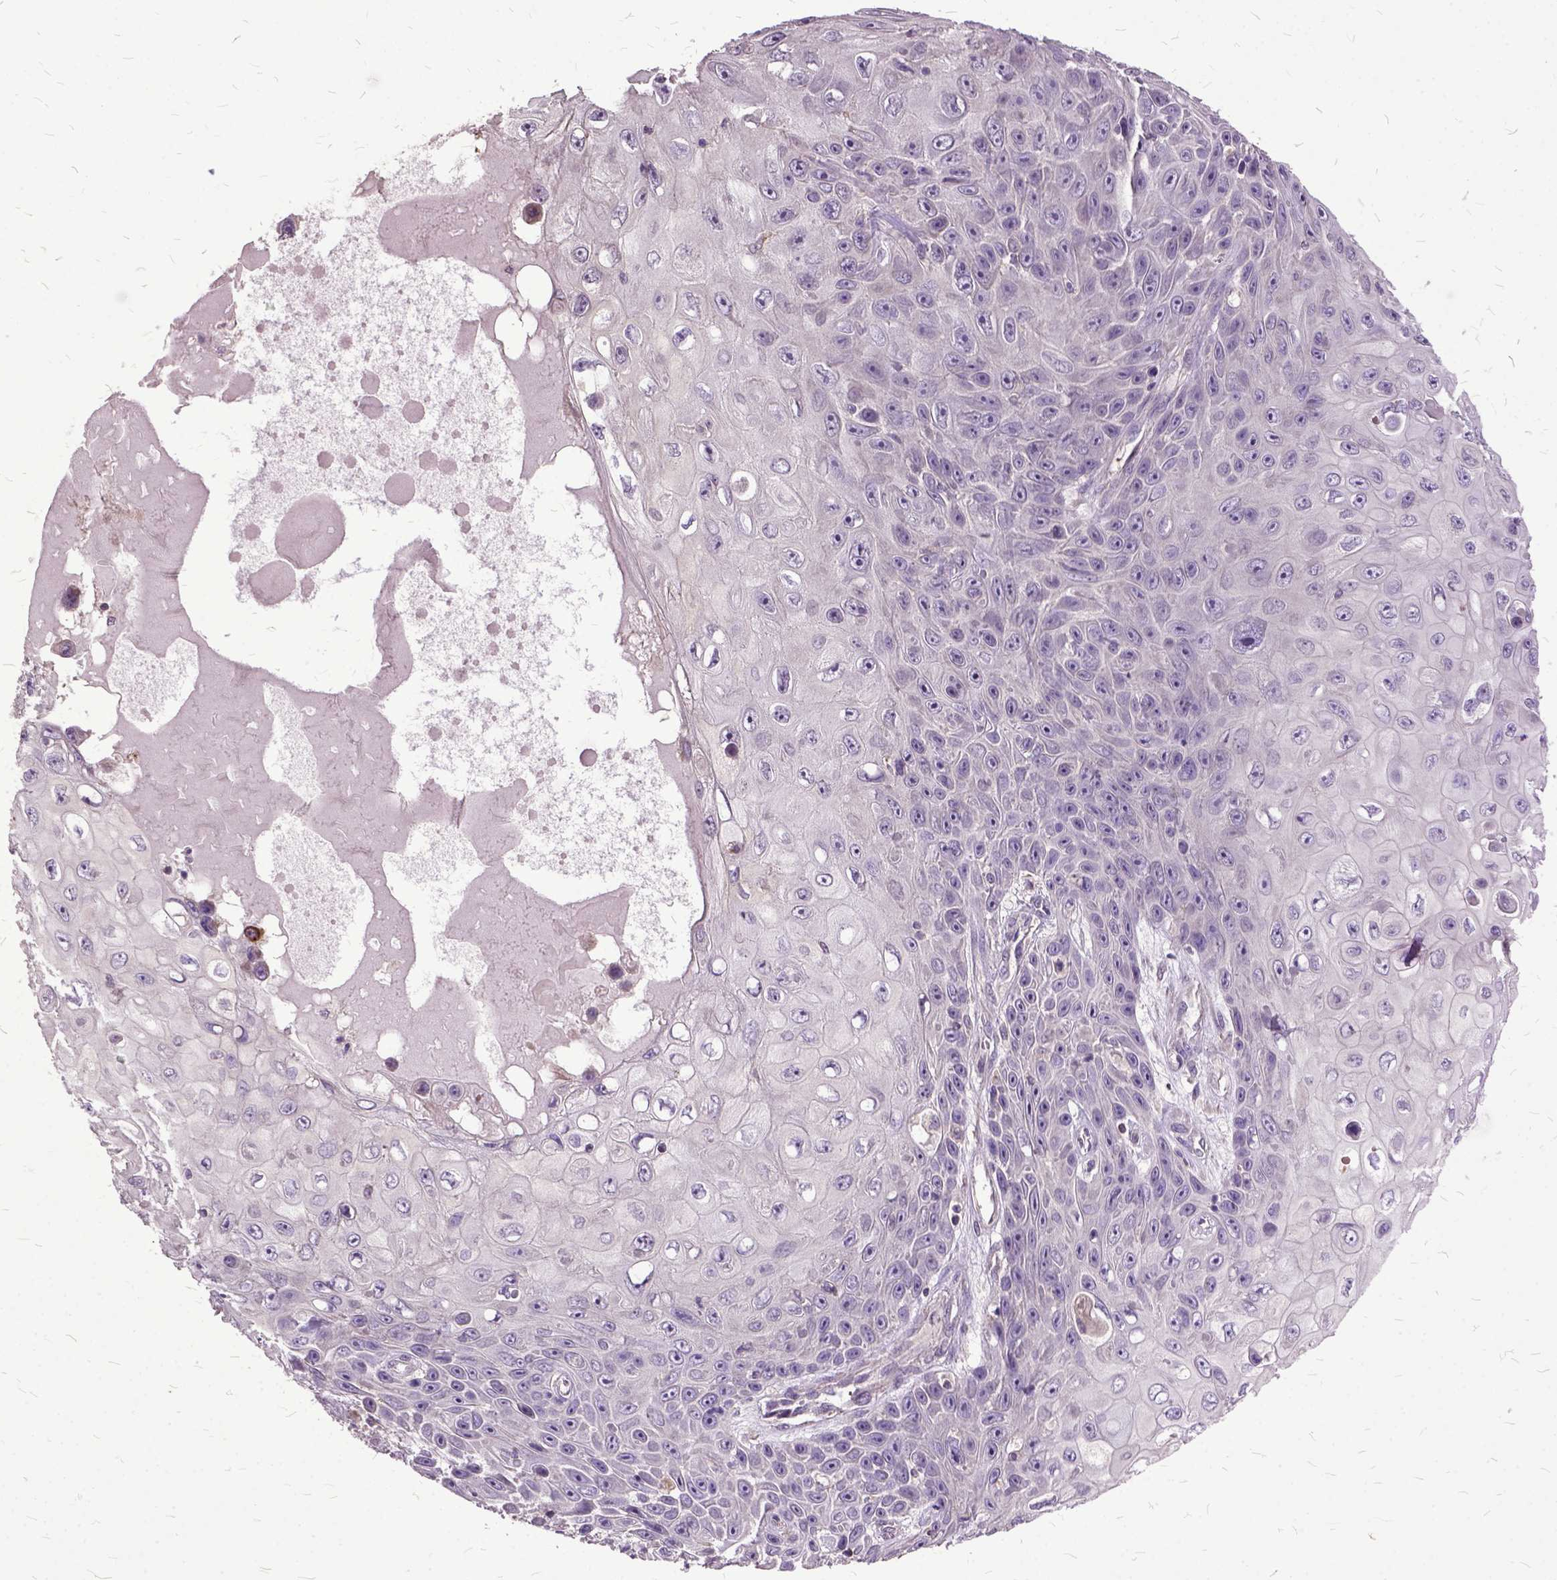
{"staining": {"intensity": "negative", "quantity": "none", "location": "none"}, "tissue": "skin cancer", "cell_type": "Tumor cells", "image_type": "cancer", "snomed": [{"axis": "morphology", "description": "Squamous cell carcinoma, NOS"}, {"axis": "topography", "description": "Skin"}], "caption": "DAB immunohistochemical staining of squamous cell carcinoma (skin) demonstrates no significant positivity in tumor cells.", "gene": "AREG", "patient": {"sex": "male", "age": 82}}